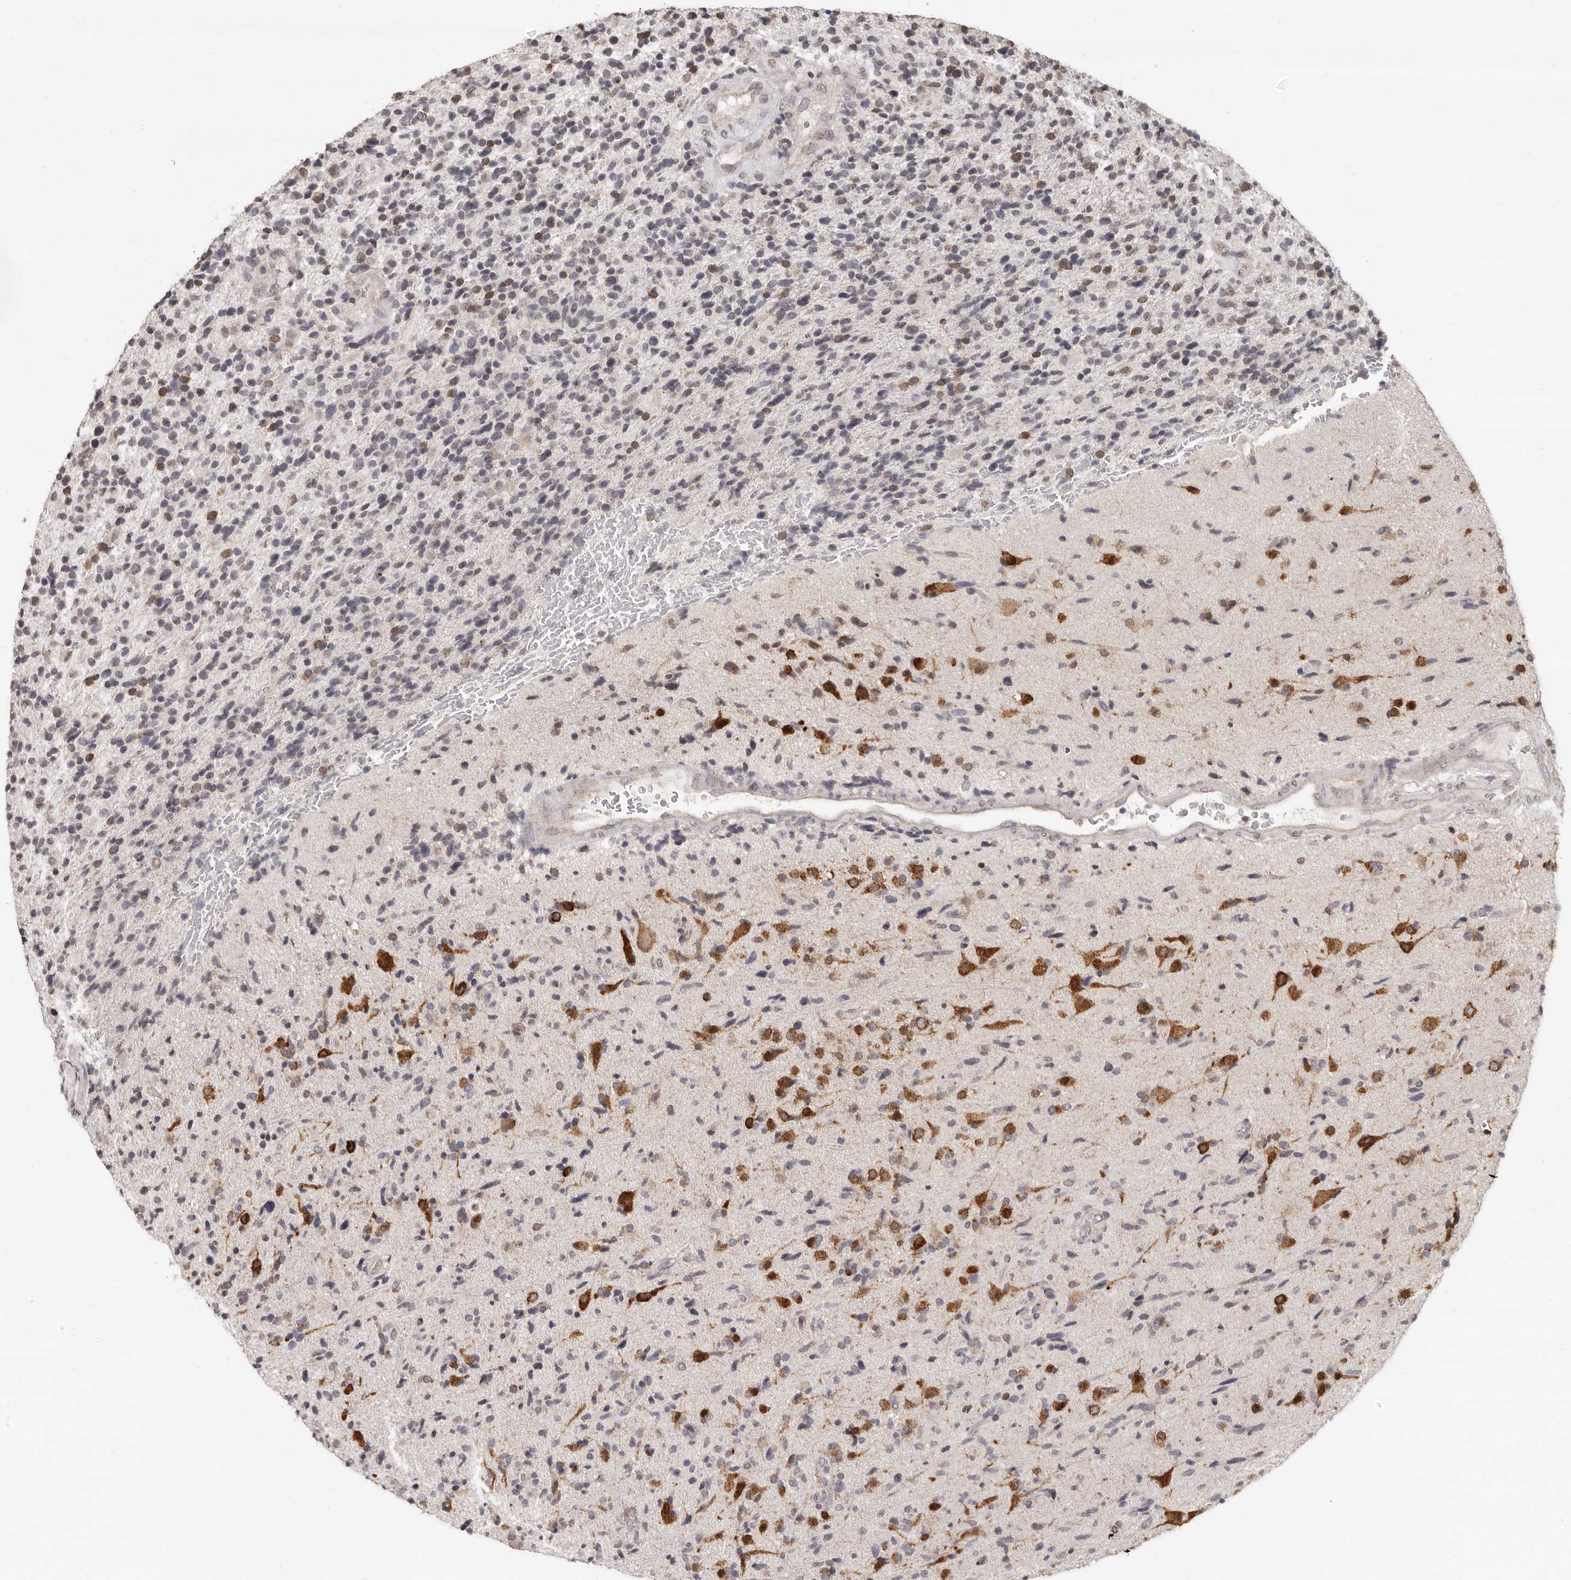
{"staining": {"intensity": "negative", "quantity": "none", "location": "none"}, "tissue": "glioma", "cell_type": "Tumor cells", "image_type": "cancer", "snomed": [{"axis": "morphology", "description": "Glioma, malignant, High grade"}, {"axis": "topography", "description": "Brain"}], "caption": "Immunohistochemistry micrograph of neoplastic tissue: human glioma stained with DAB shows no significant protein positivity in tumor cells.", "gene": "LINGO2", "patient": {"sex": "male", "age": 72}}